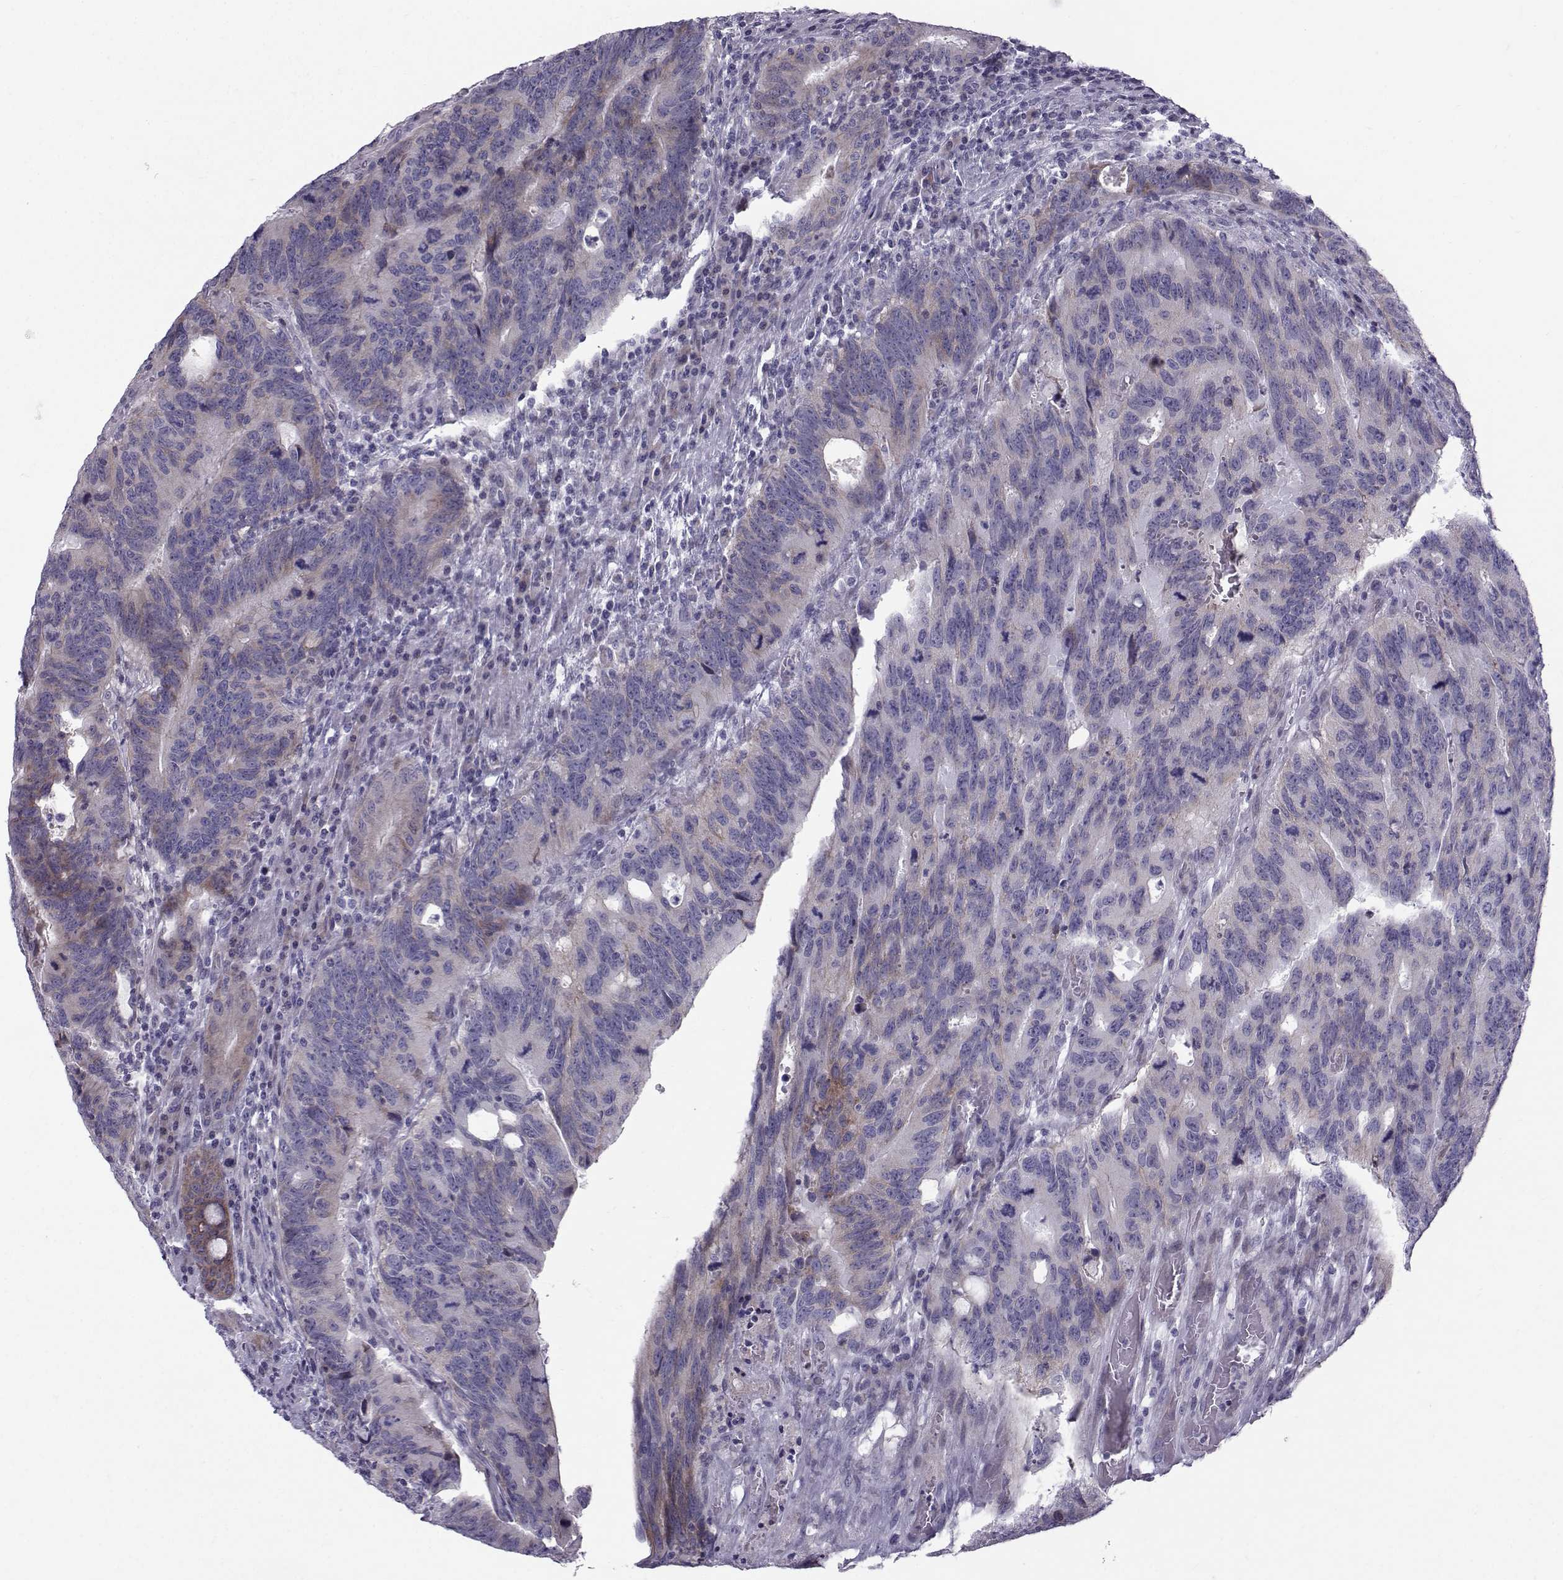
{"staining": {"intensity": "weak", "quantity": "<25%", "location": "cytoplasmic/membranous"}, "tissue": "colorectal cancer", "cell_type": "Tumor cells", "image_type": "cancer", "snomed": [{"axis": "morphology", "description": "Adenocarcinoma, NOS"}, {"axis": "topography", "description": "Colon"}], "caption": "This is an IHC photomicrograph of human colorectal cancer (adenocarcinoma). There is no positivity in tumor cells.", "gene": "DMRT3", "patient": {"sex": "female", "age": 77}}